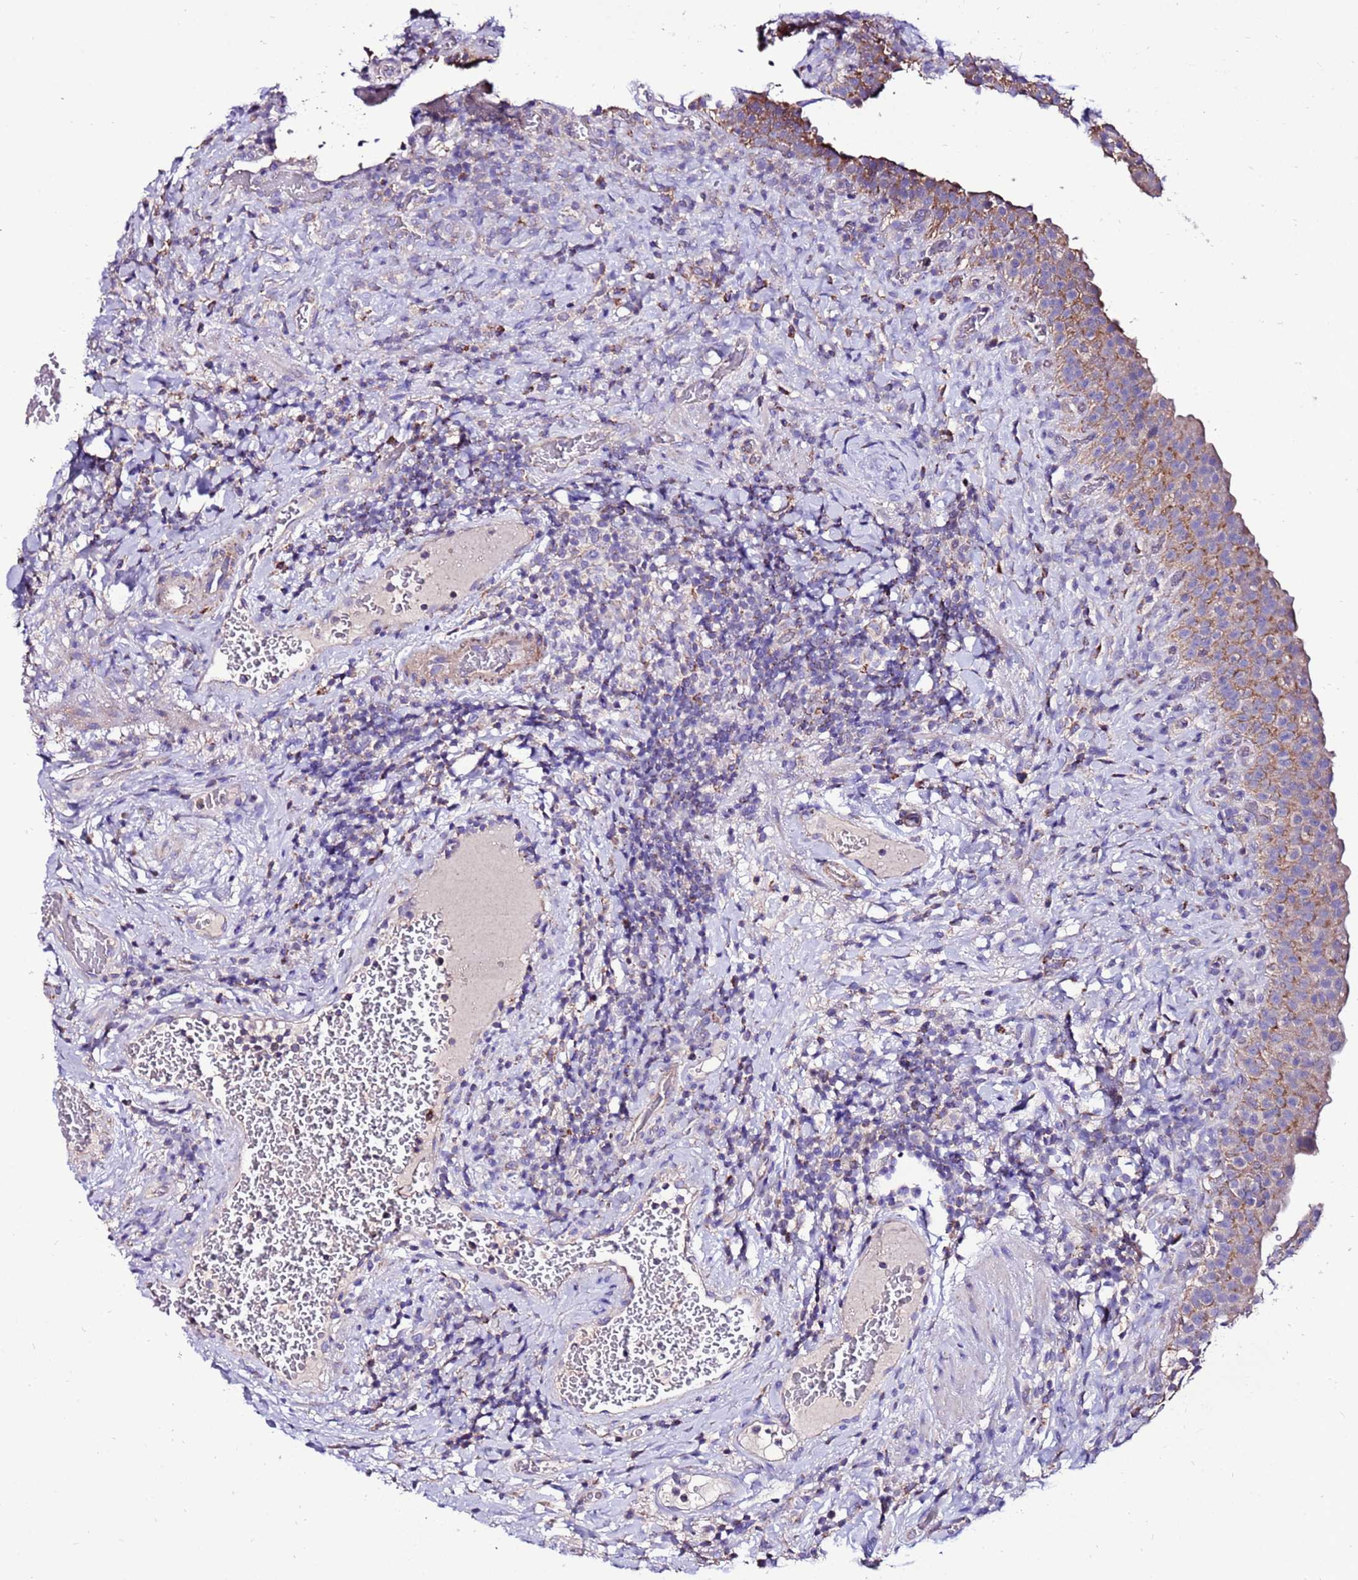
{"staining": {"intensity": "moderate", "quantity": "25%-75%", "location": "cytoplasmic/membranous"}, "tissue": "urinary bladder", "cell_type": "Urothelial cells", "image_type": "normal", "snomed": [{"axis": "morphology", "description": "Normal tissue, NOS"}, {"axis": "morphology", "description": "Urothelial carcinoma, High grade"}, {"axis": "topography", "description": "Urinary bladder"}], "caption": "There is medium levels of moderate cytoplasmic/membranous positivity in urothelial cells of unremarkable urinary bladder, as demonstrated by immunohistochemical staining (brown color).", "gene": "TMEM106C", "patient": {"sex": "female", "age": 60}}